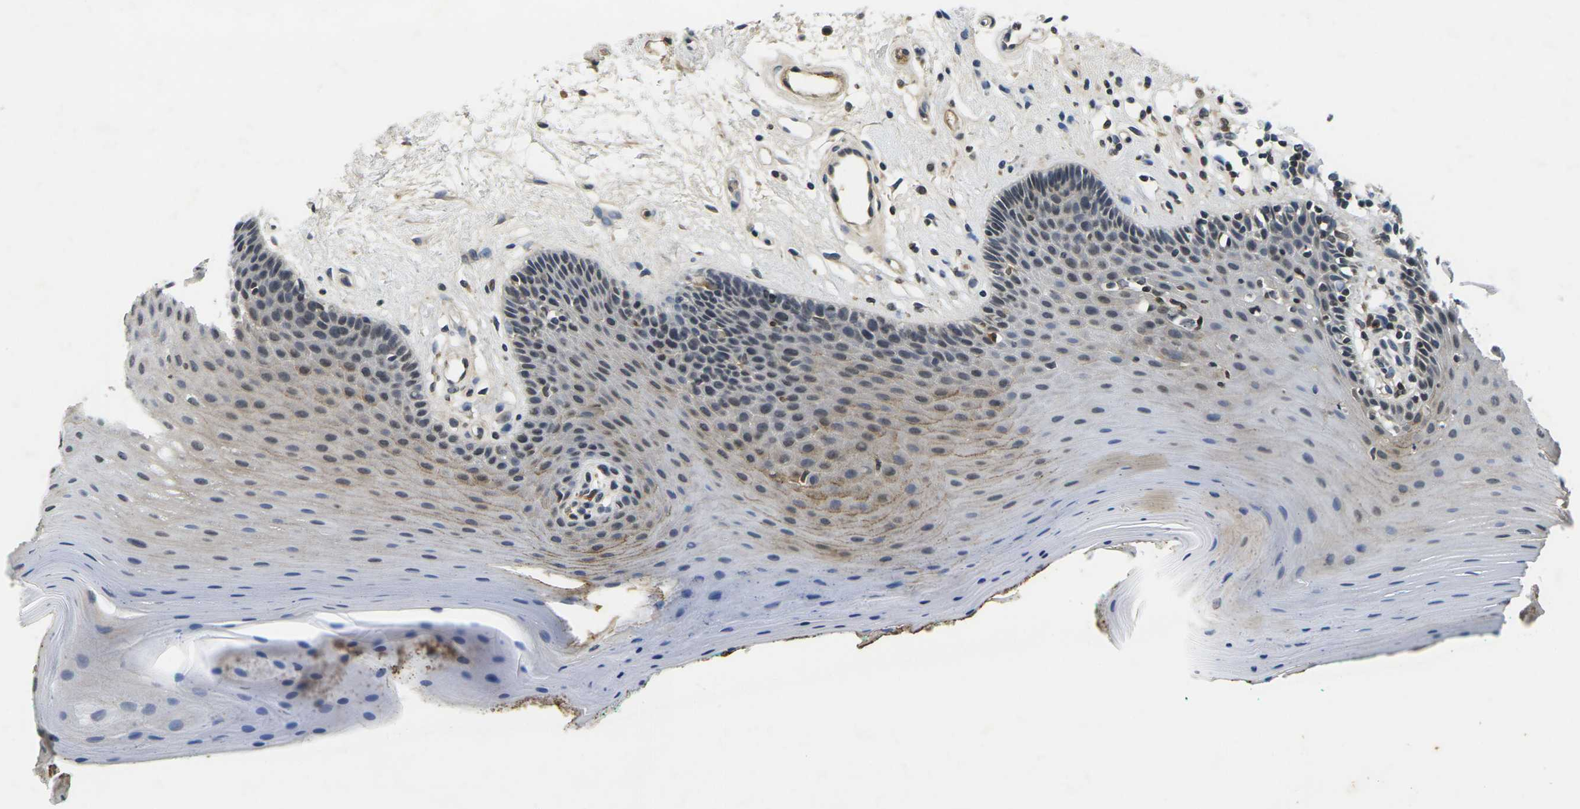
{"staining": {"intensity": "moderate", "quantity": "25%-75%", "location": "cytoplasmic/membranous"}, "tissue": "oral mucosa", "cell_type": "Squamous epithelial cells", "image_type": "normal", "snomed": [{"axis": "morphology", "description": "Normal tissue, NOS"}, {"axis": "topography", "description": "Skeletal muscle"}, {"axis": "topography", "description": "Oral tissue"}], "caption": "Immunohistochemistry (IHC) histopathology image of unremarkable oral mucosa: human oral mucosa stained using IHC displays medium levels of moderate protein expression localized specifically in the cytoplasmic/membranous of squamous epithelial cells, appearing as a cytoplasmic/membranous brown color.", "gene": "C1QC", "patient": {"sex": "male", "age": 58}}